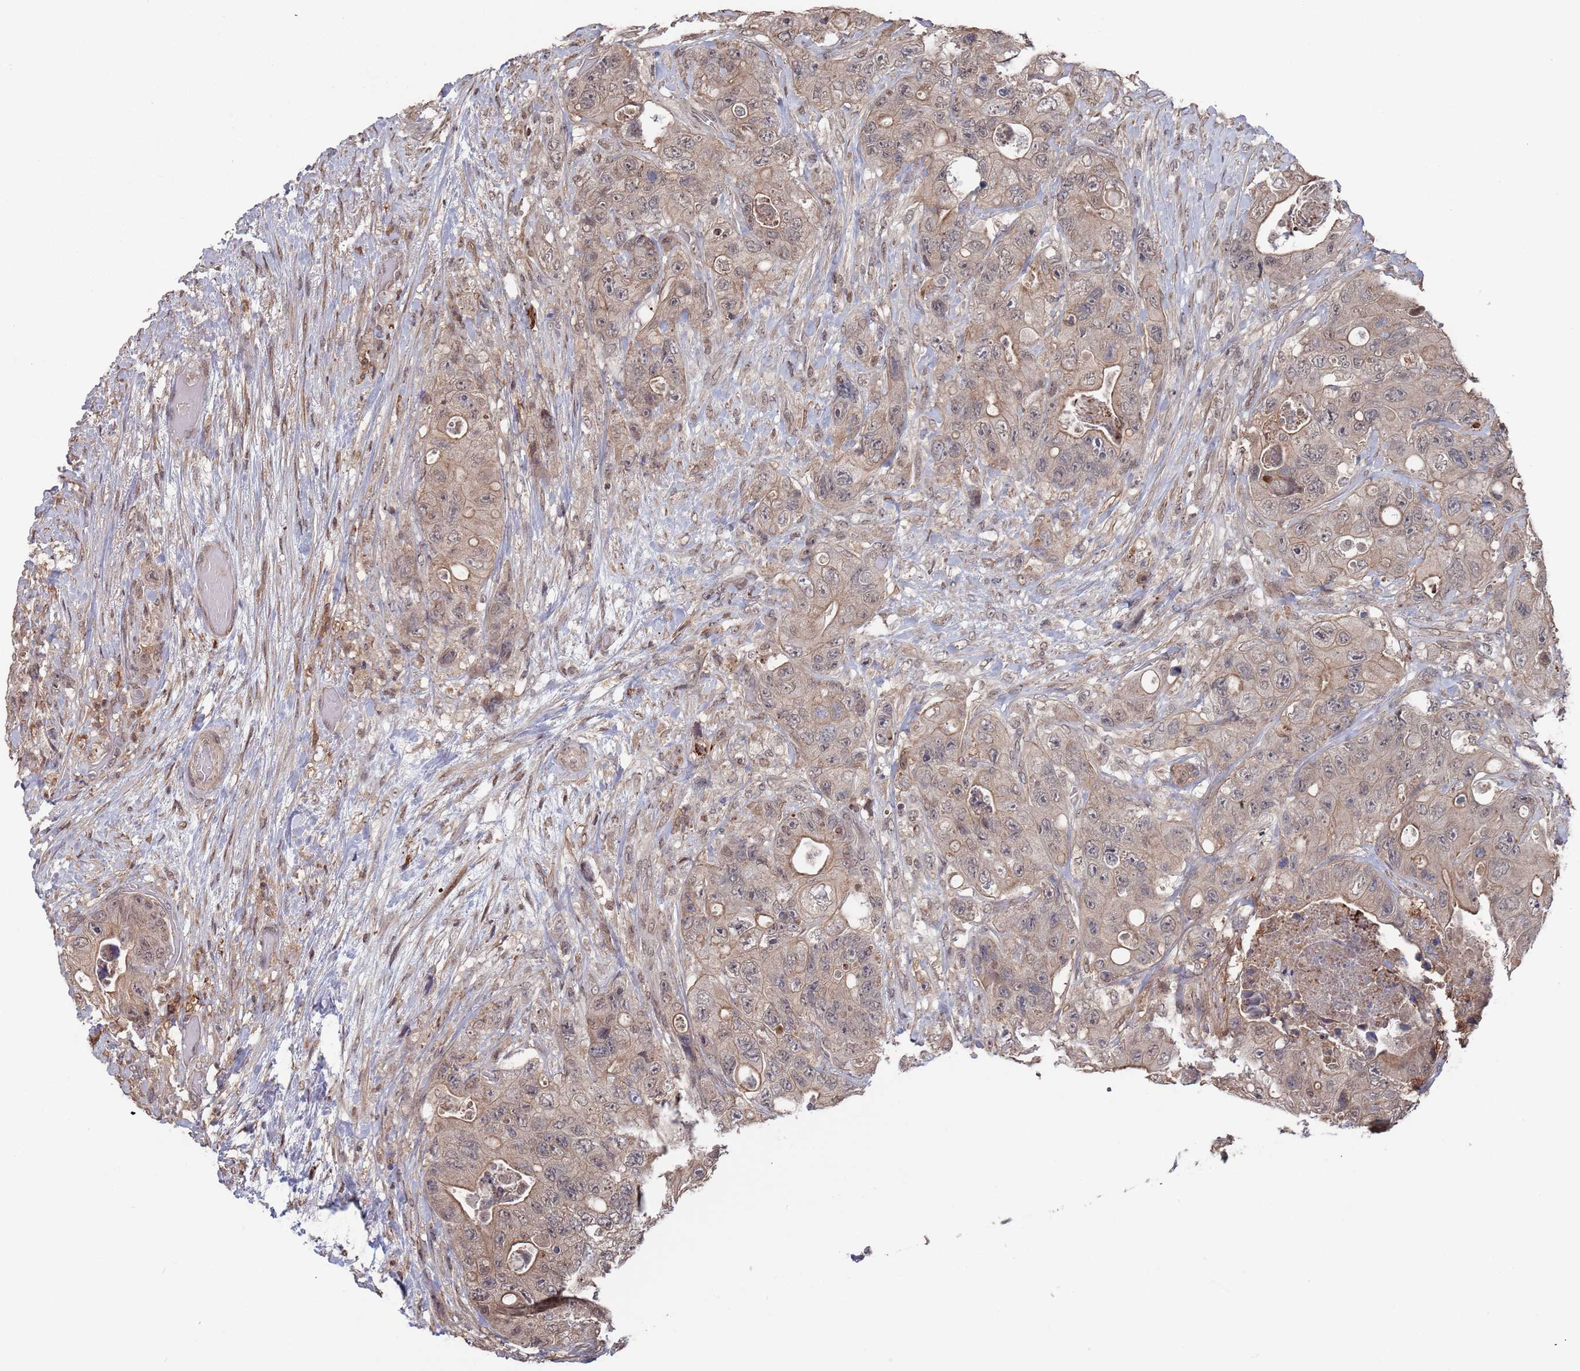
{"staining": {"intensity": "weak", "quantity": "25%-75%", "location": "cytoplasmic/membranous,nuclear"}, "tissue": "colorectal cancer", "cell_type": "Tumor cells", "image_type": "cancer", "snomed": [{"axis": "morphology", "description": "Adenocarcinoma, NOS"}, {"axis": "topography", "description": "Colon"}], "caption": "Colorectal cancer was stained to show a protein in brown. There is low levels of weak cytoplasmic/membranous and nuclear positivity in about 25%-75% of tumor cells.", "gene": "DGKD", "patient": {"sex": "female", "age": 46}}